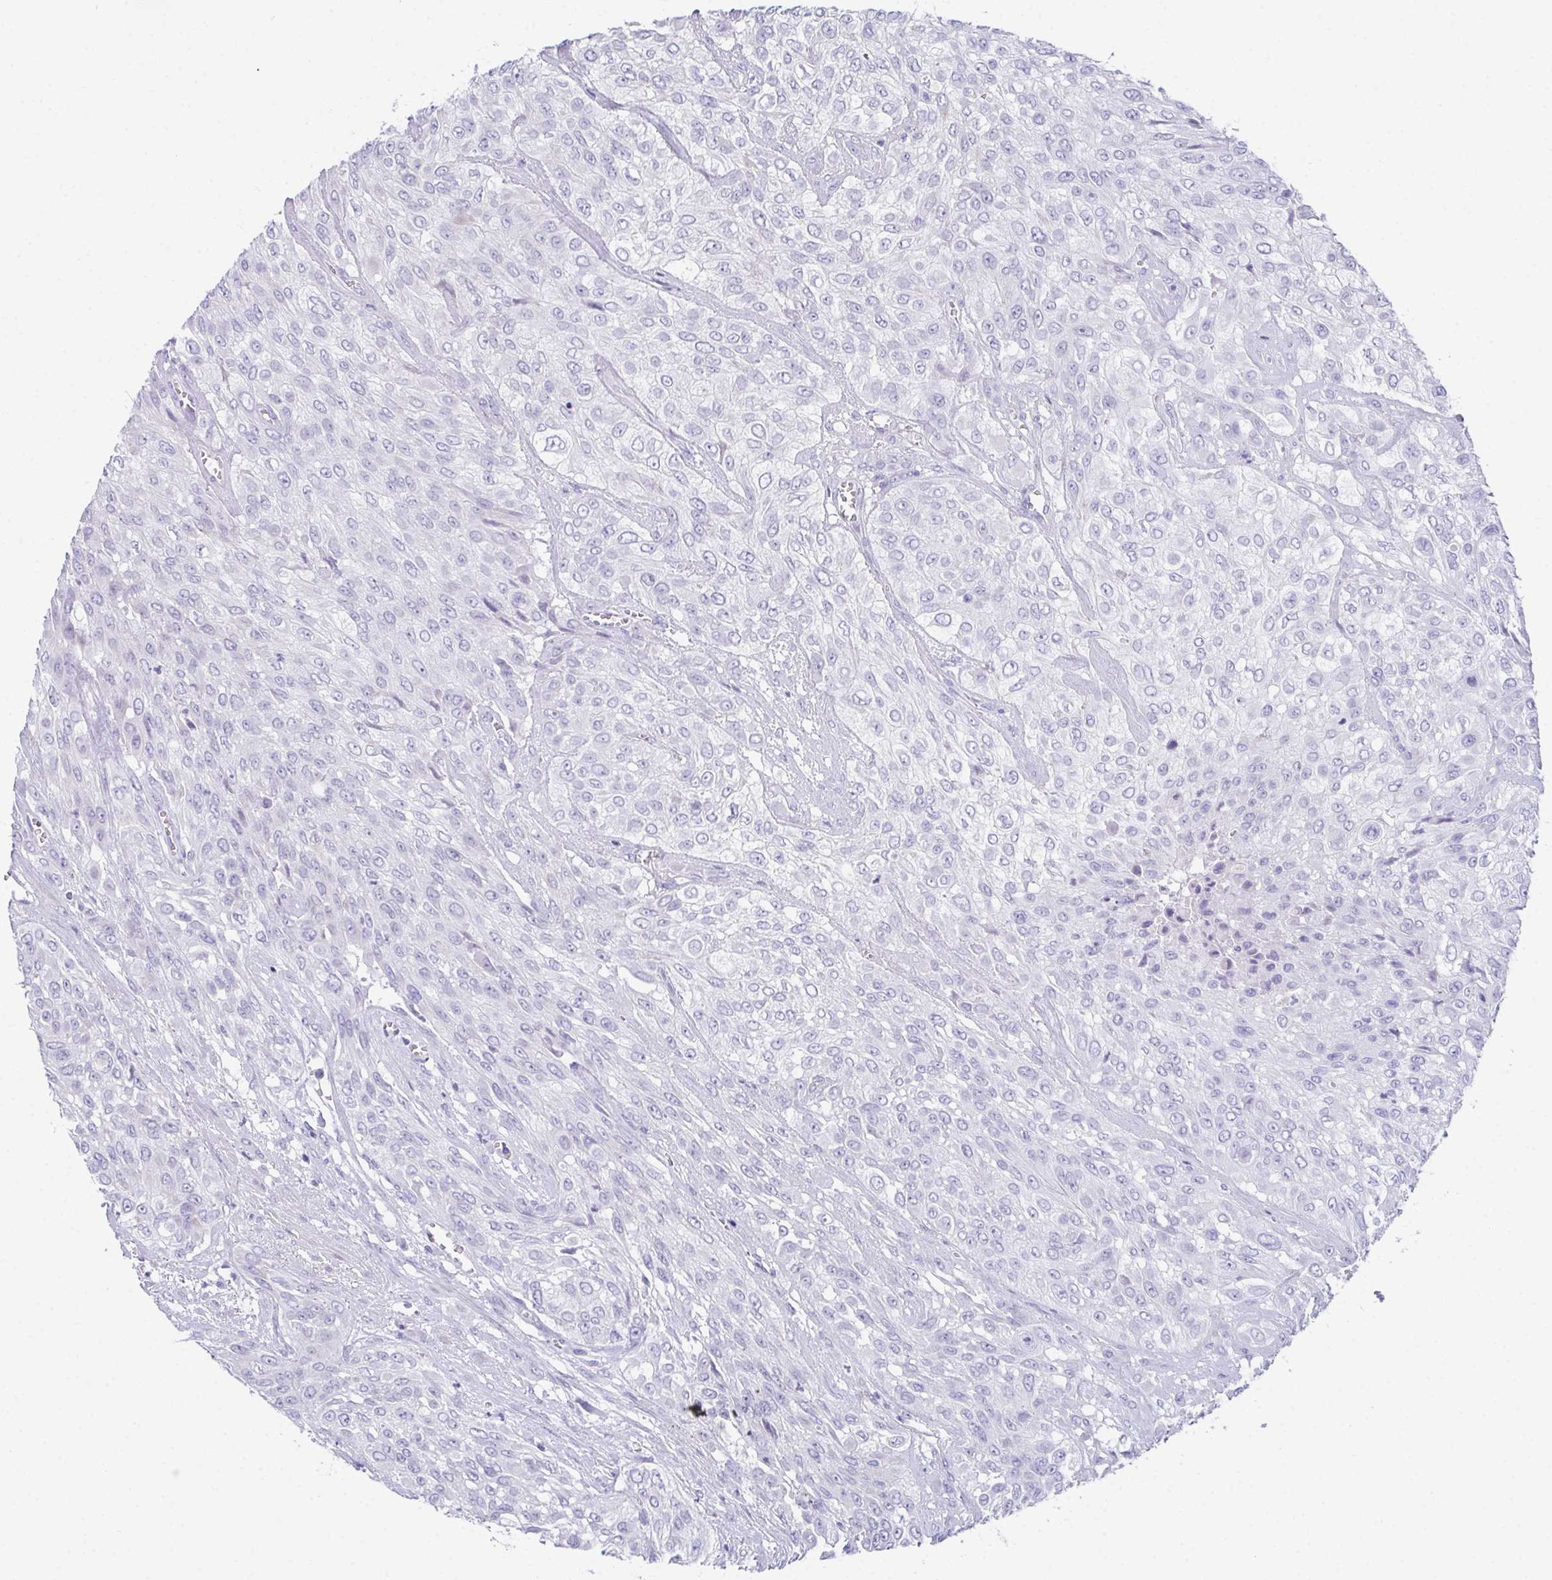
{"staining": {"intensity": "negative", "quantity": "none", "location": "none"}, "tissue": "urothelial cancer", "cell_type": "Tumor cells", "image_type": "cancer", "snomed": [{"axis": "morphology", "description": "Urothelial carcinoma, High grade"}, {"axis": "topography", "description": "Urinary bladder"}], "caption": "This is an immunohistochemistry (IHC) image of urothelial cancer. There is no staining in tumor cells.", "gene": "TEX19", "patient": {"sex": "male", "age": 57}}